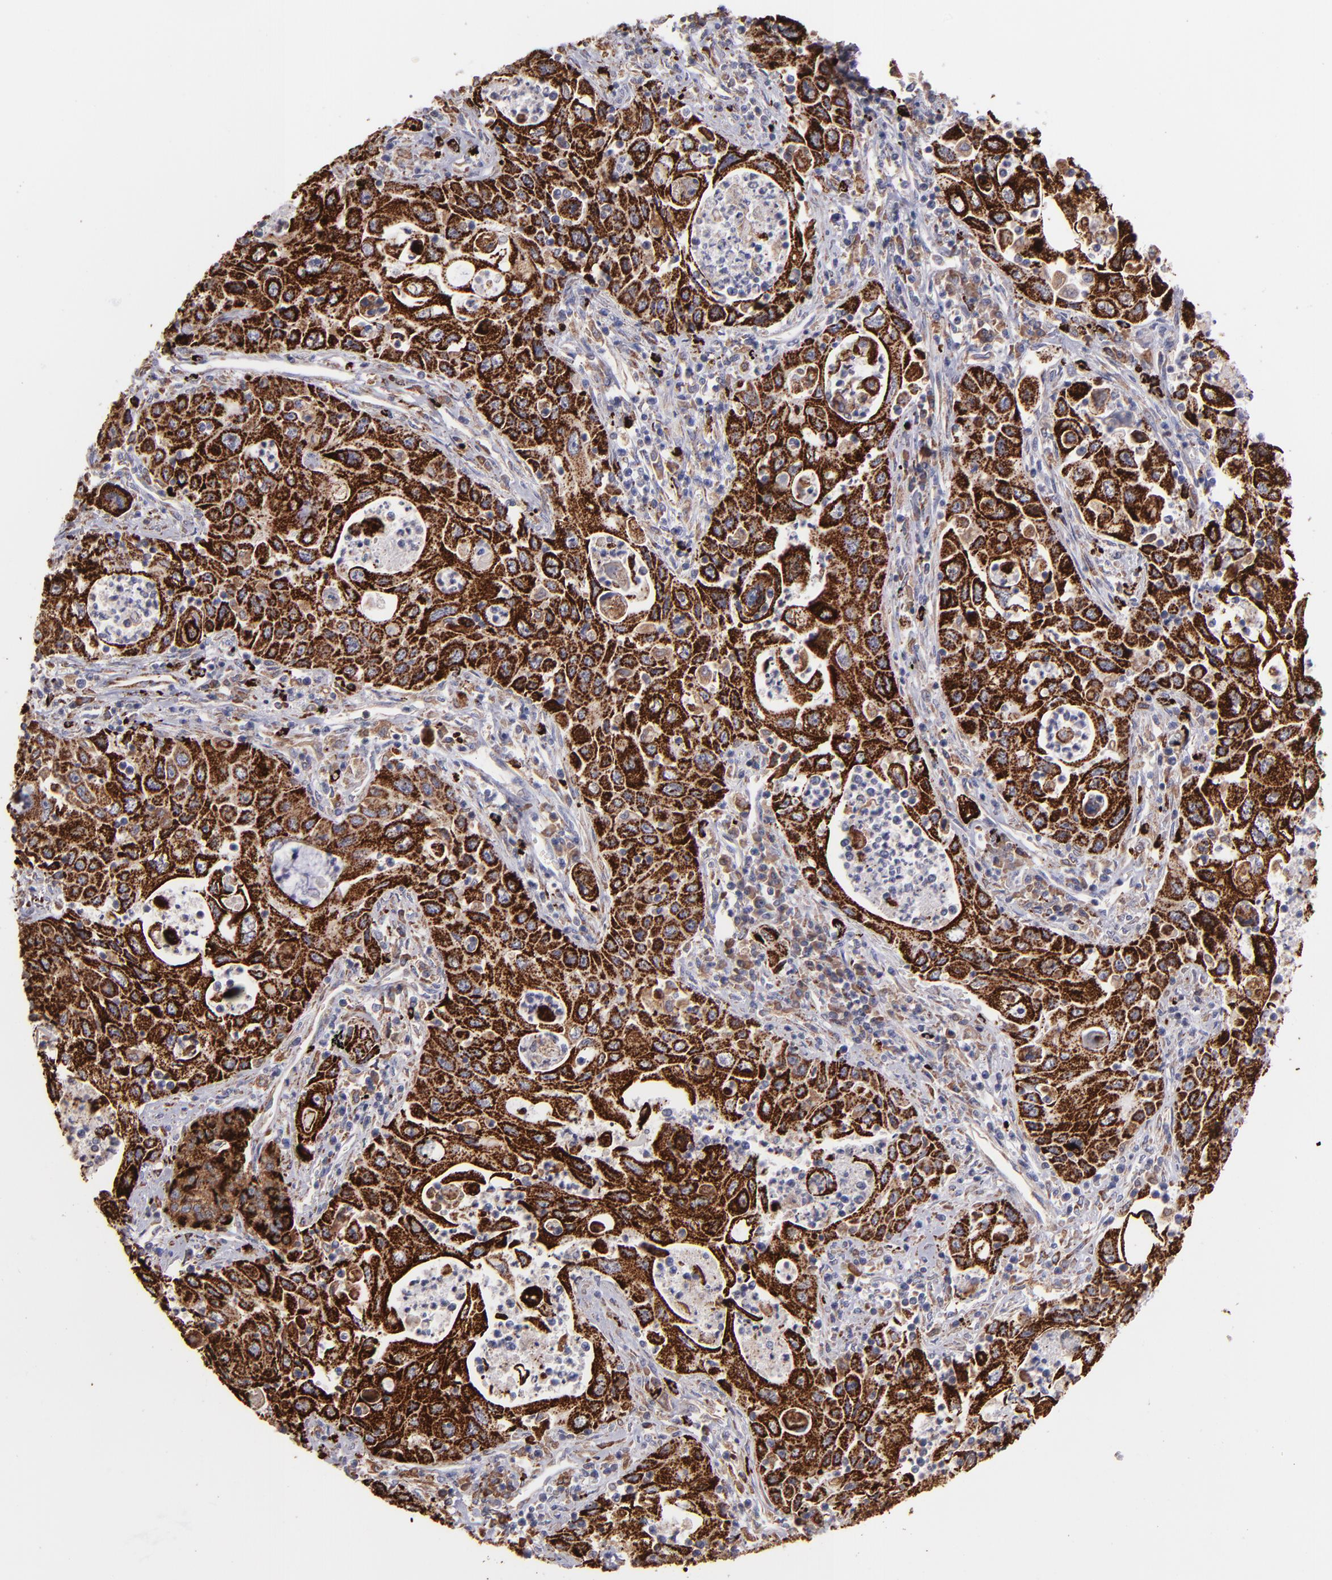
{"staining": {"intensity": "strong", "quantity": ">75%", "location": "cytoplasmic/membranous"}, "tissue": "pancreatic cancer", "cell_type": "Tumor cells", "image_type": "cancer", "snomed": [{"axis": "morphology", "description": "Adenocarcinoma, NOS"}, {"axis": "topography", "description": "Pancreas"}], "caption": "Human pancreatic cancer stained with a brown dye exhibits strong cytoplasmic/membranous positive staining in about >75% of tumor cells.", "gene": "MAOB", "patient": {"sex": "male", "age": 70}}